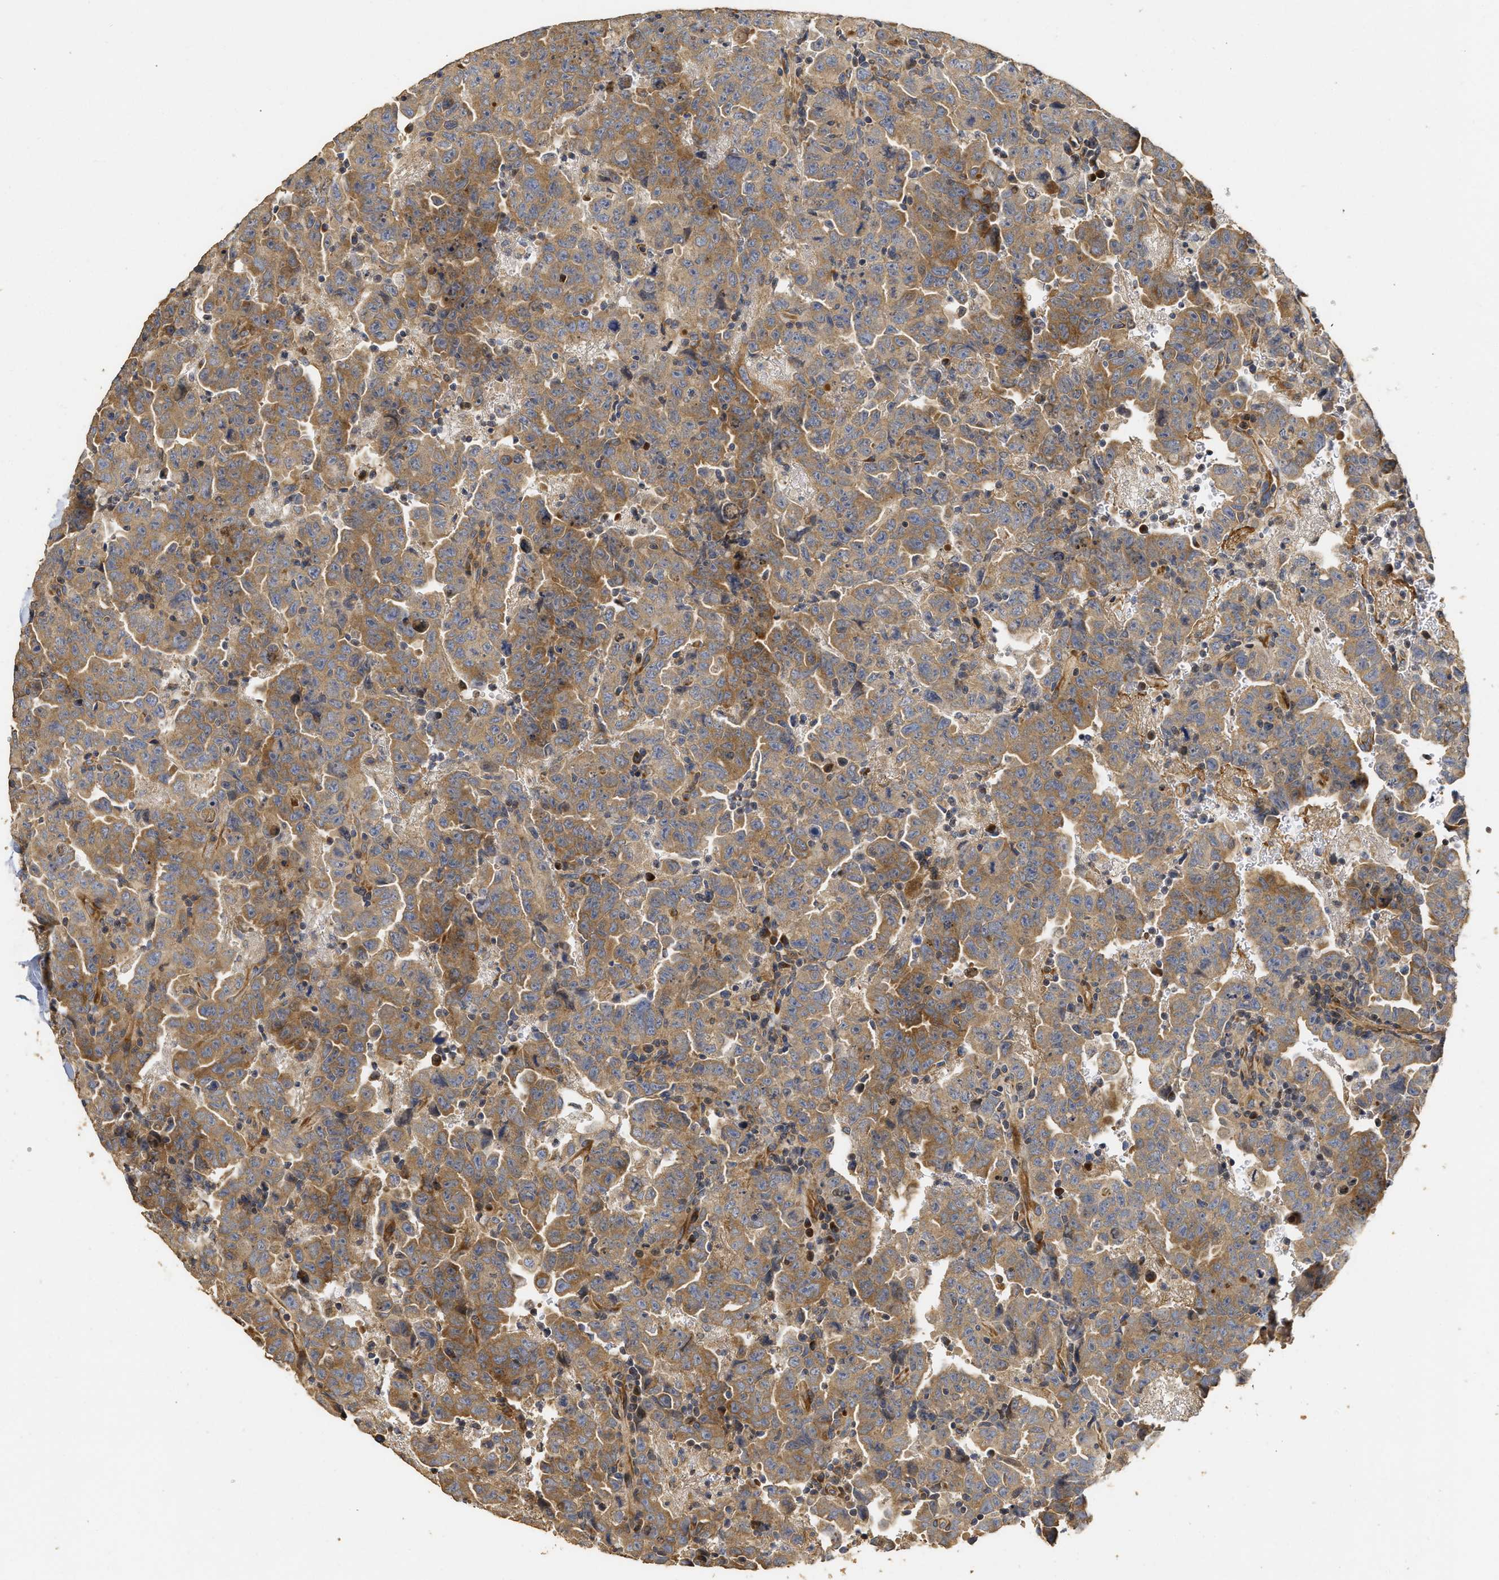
{"staining": {"intensity": "moderate", "quantity": ">75%", "location": "cytoplasmic/membranous"}, "tissue": "testis cancer", "cell_type": "Tumor cells", "image_type": "cancer", "snomed": [{"axis": "morphology", "description": "Carcinoma, Embryonal, NOS"}, {"axis": "topography", "description": "Testis"}], "caption": "Protein positivity by immunohistochemistry displays moderate cytoplasmic/membranous expression in about >75% of tumor cells in testis cancer.", "gene": "NAV1", "patient": {"sex": "male", "age": 28}}